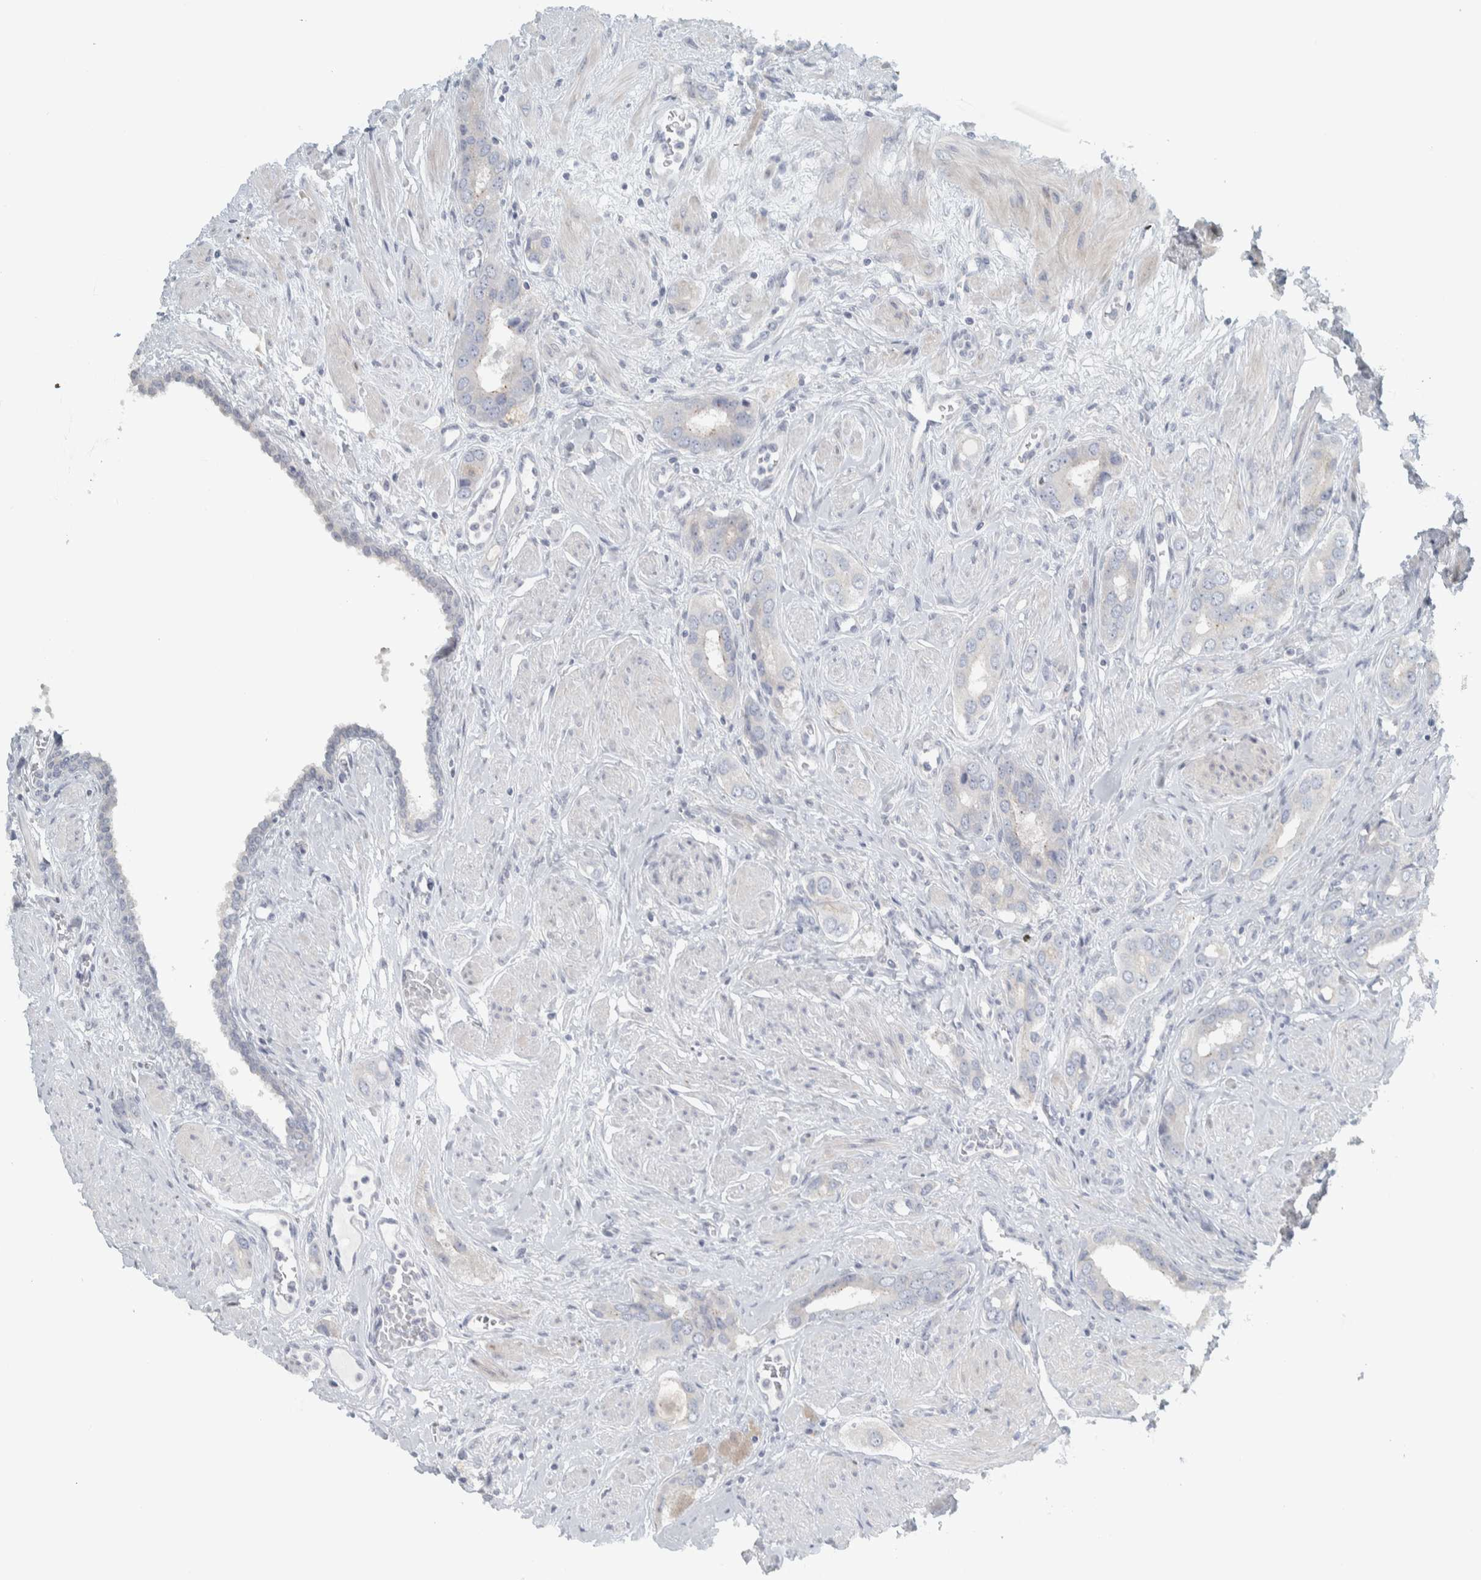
{"staining": {"intensity": "negative", "quantity": "none", "location": "none"}, "tissue": "prostate cancer", "cell_type": "Tumor cells", "image_type": "cancer", "snomed": [{"axis": "morphology", "description": "Adenocarcinoma, High grade"}, {"axis": "topography", "description": "Prostate"}], "caption": "Image shows no significant protein expression in tumor cells of prostate cancer (high-grade adenocarcinoma). (Brightfield microscopy of DAB (3,3'-diaminobenzidine) immunohistochemistry at high magnification).", "gene": "HGS", "patient": {"sex": "male", "age": 52}}